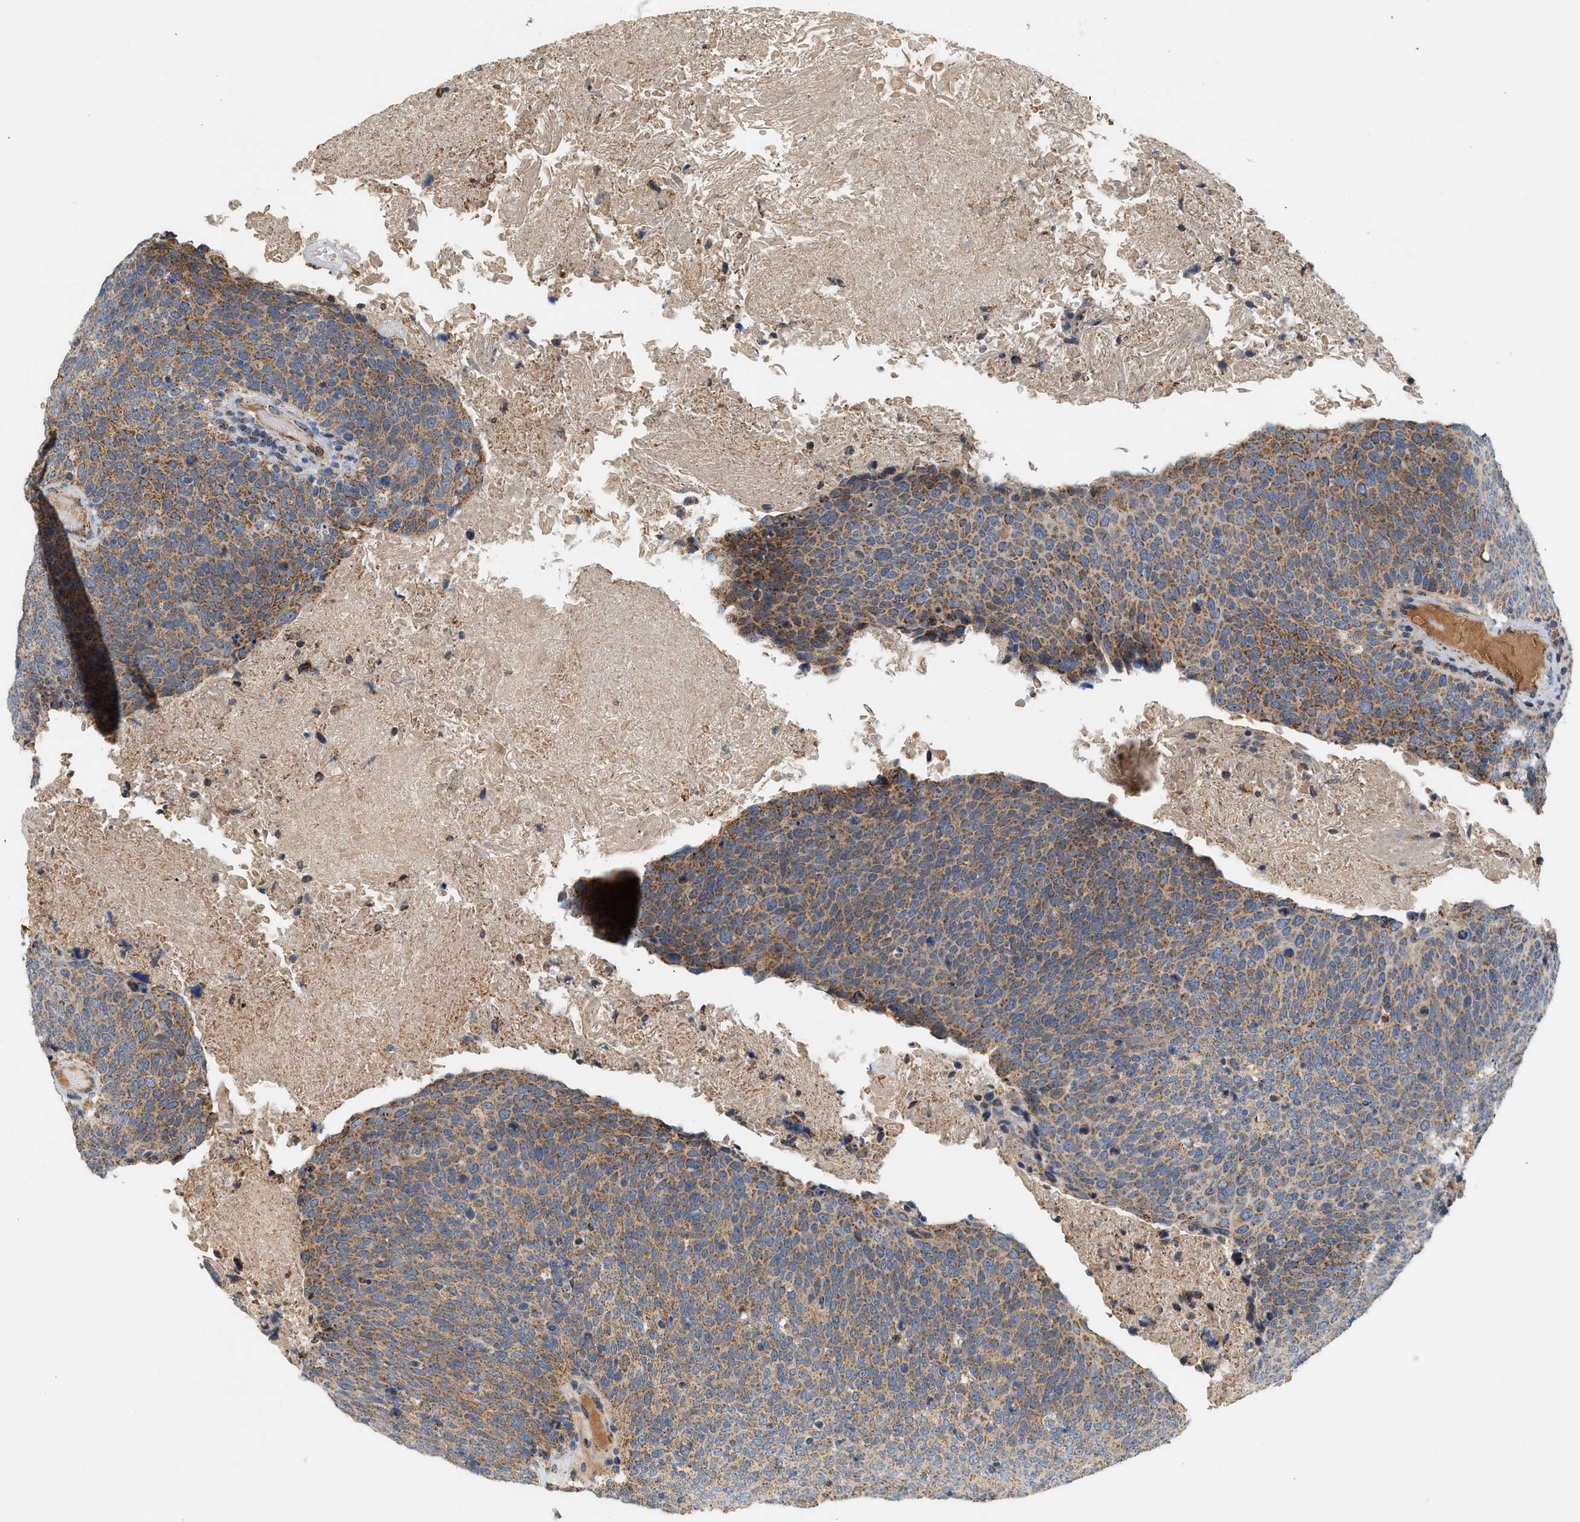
{"staining": {"intensity": "moderate", "quantity": ">75%", "location": "cytoplasmic/membranous"}, "tissue": "head and neck cancer", "cell_type": "Tumor cells", "image_type": "cancer", "snomed": [{"axis": "morphology", "description": "Squamous cell carcinoma, NOS"}, {"axis": "morphology", "description": "Squamous cell carcinoma, metastatic, NOS"}, {"axis": "topography", "description": "Lymph node"}, {"axis": "topography", "description": "Head-Neck"}], "caption": "Tumor cells exhibit medium levels of moderate cytoplasmic/membranous expression in approximately >75% of cells in human head and neck metastatic squamous cell carcinoma.", "gene": "MCU", "patient": {"sex": "male", "age": 62}}